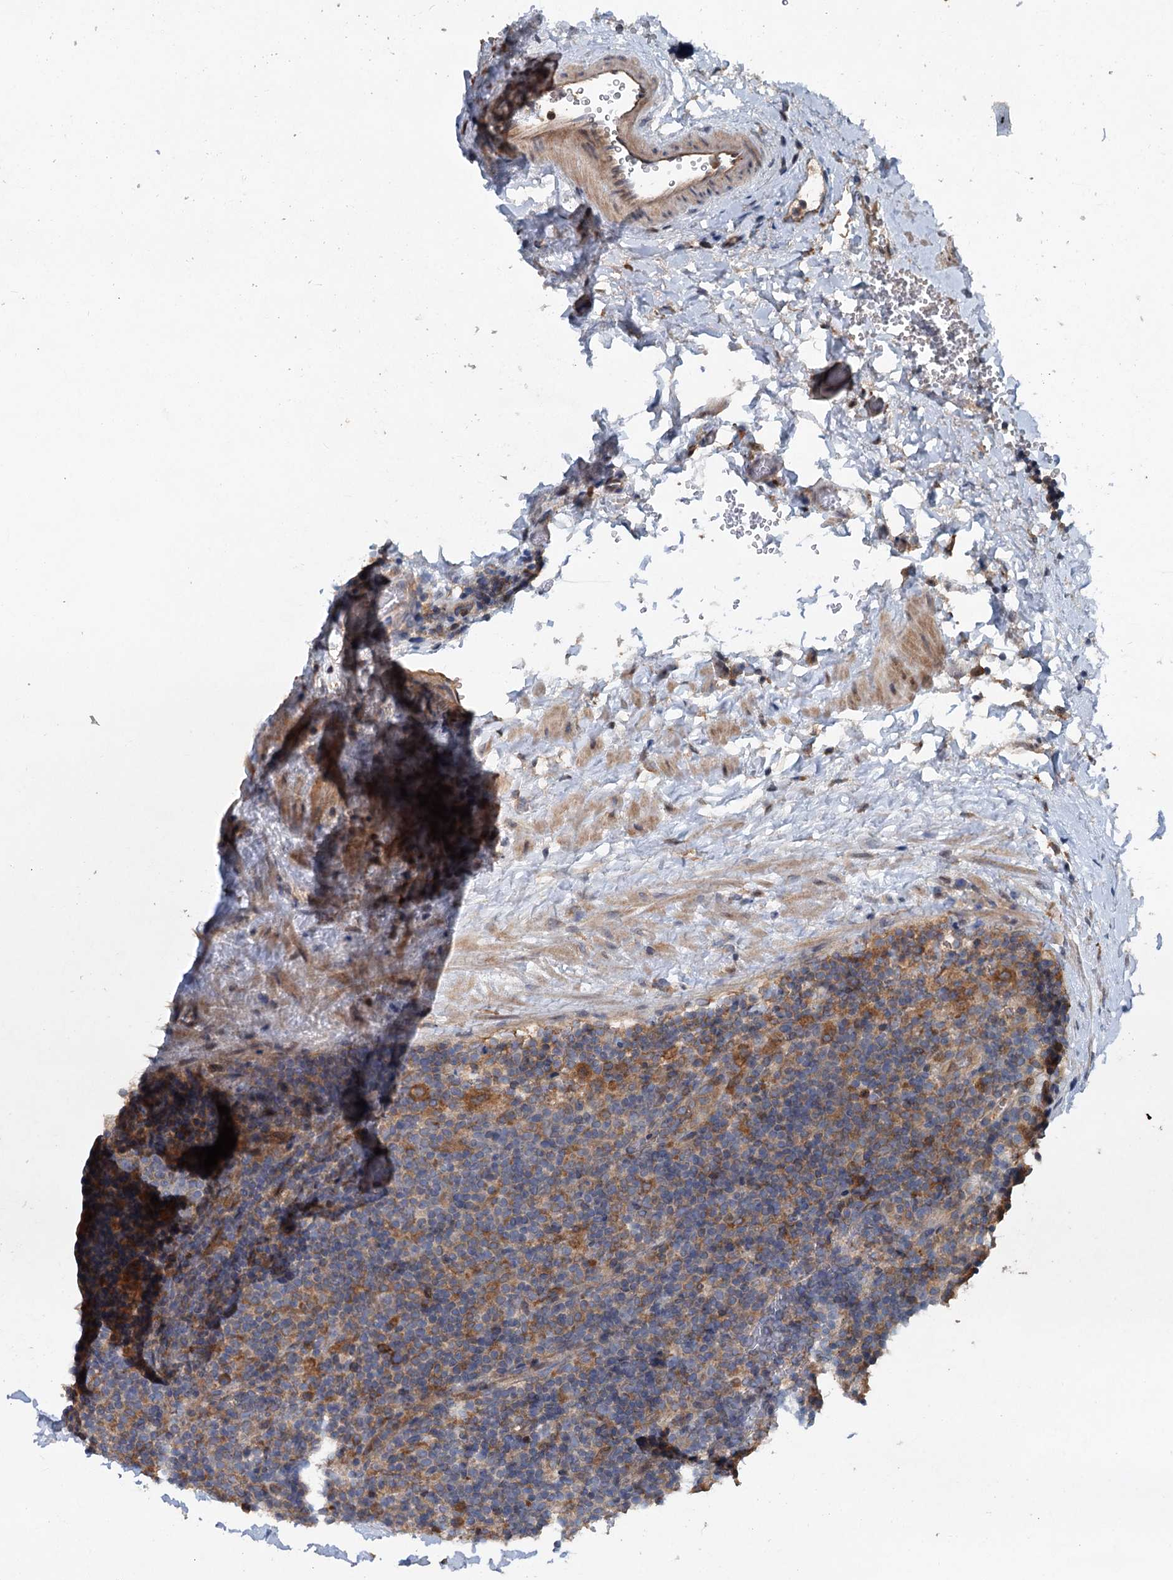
{"staining": {"intensity": "moderate", "quantity": "25%-75%", "location": "cytoplasmic/membranous"}, "tissue": "lymphoma", "cell_type": "Tumor cells", "image_type": "cancer", "snomed": [{"axis": "morphology", "description": "Hodgkin's disease, NOS"}, {"axis": "topography", "description": "Lymph node"}], "caption": "Protein expression analysis of Hodgkin's disease demonstrates moderate cytoplasmic/membranous positivity in about 25%-75% of tumor cells.", "gene": "TAPBPL", "patient": {"sex": "female", "age": 57}}